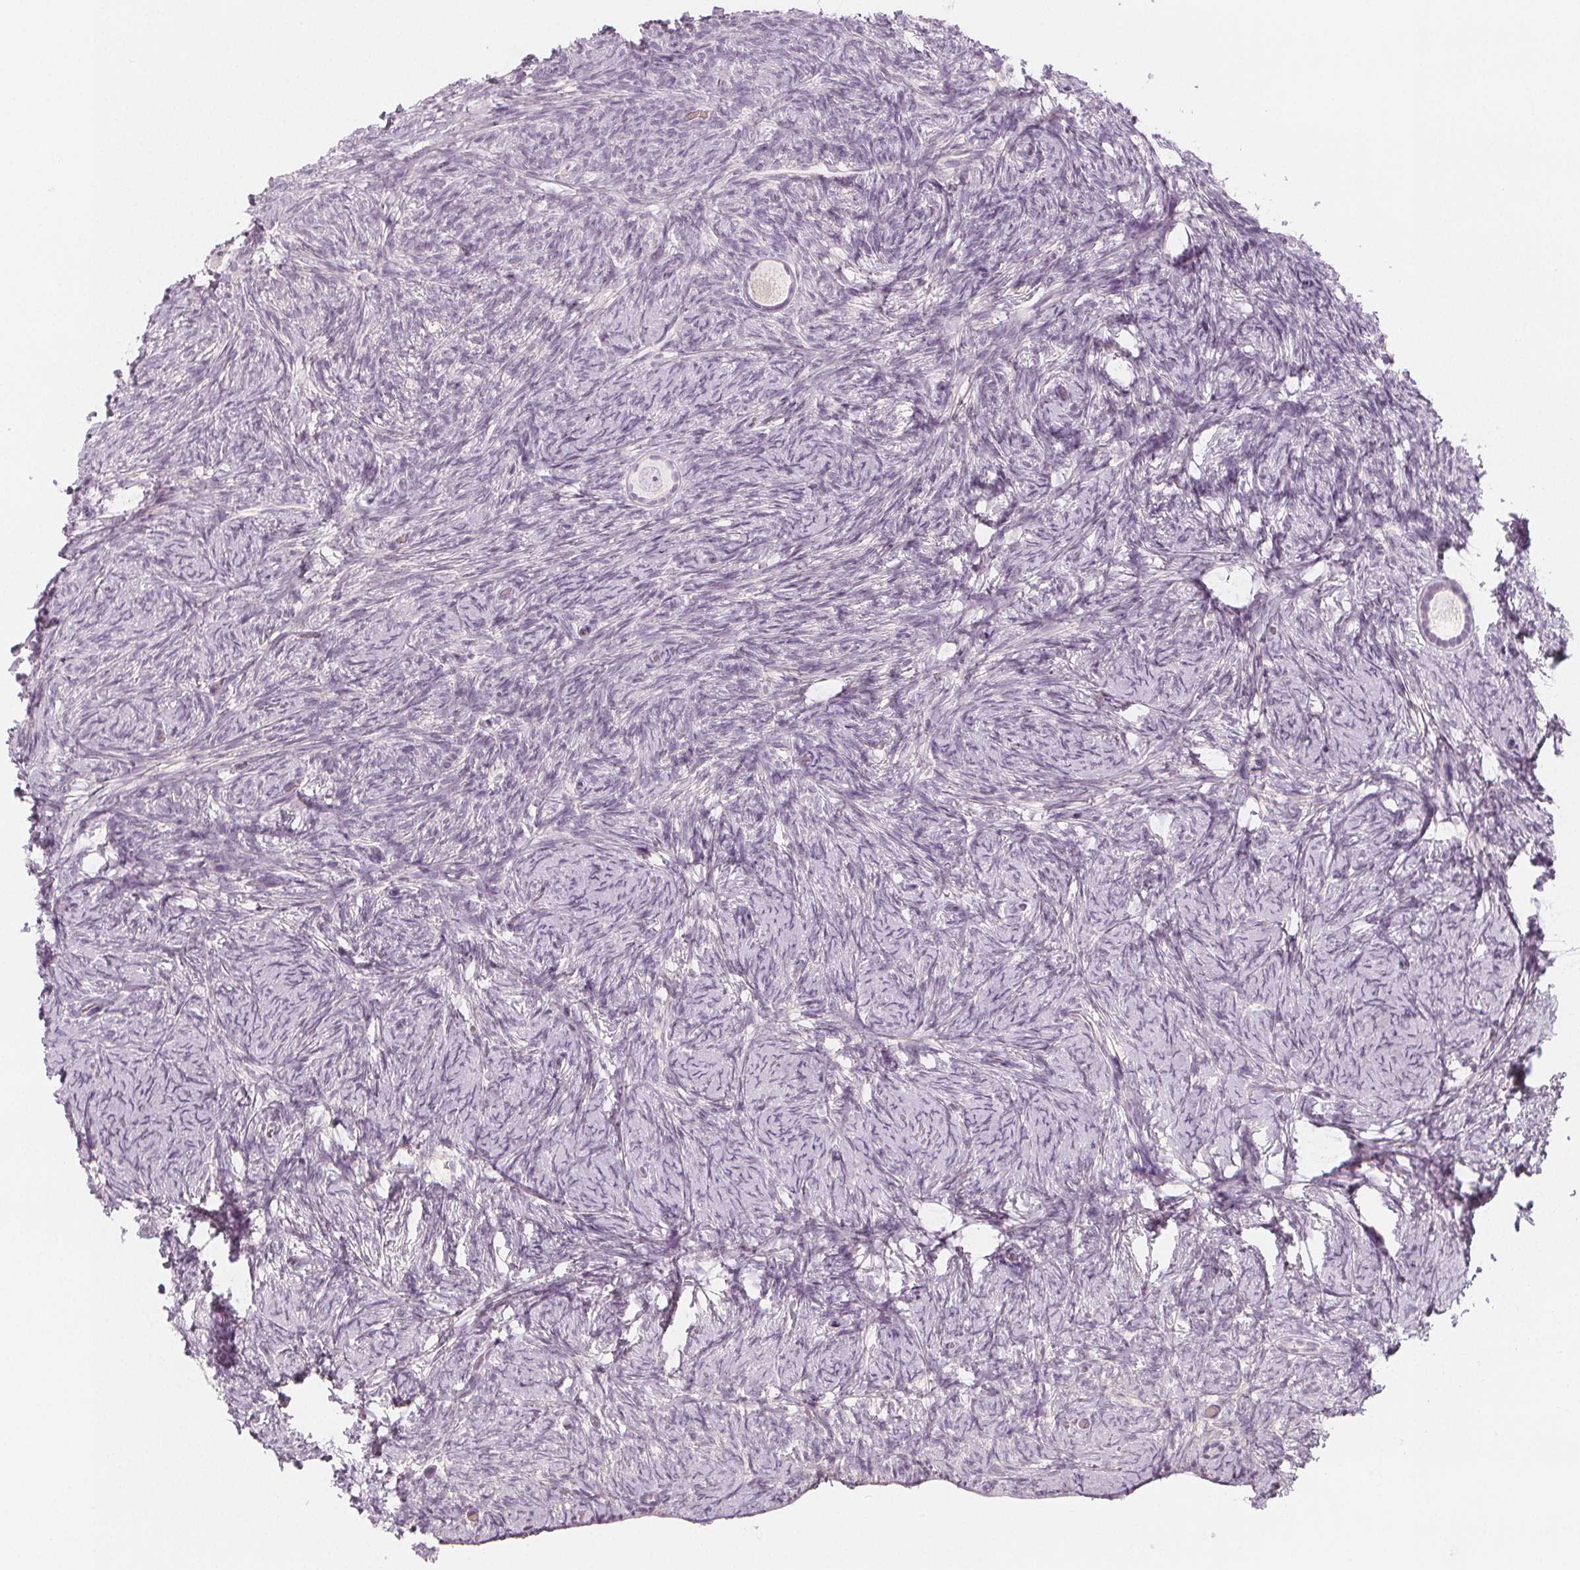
{"staining": {"intensity": "negative", "quantity": "none", "location": "none"}, "tissue": "ovary", "cell_type": "Follicle cells", "image_type": "normal", "snomed": [{"axis": "morphology", "description": "Normal tissue, NOS"}, {"axis": "topography", "description": "Ovary"}], "caption": "Follicle cells show no significant protein staining in benign ovary. (DAB immunohistochemistry (IHC) with hematoxylin counter stain).", "gene": "MAP1A", "patient": {"sex": "female", "age": 34}}